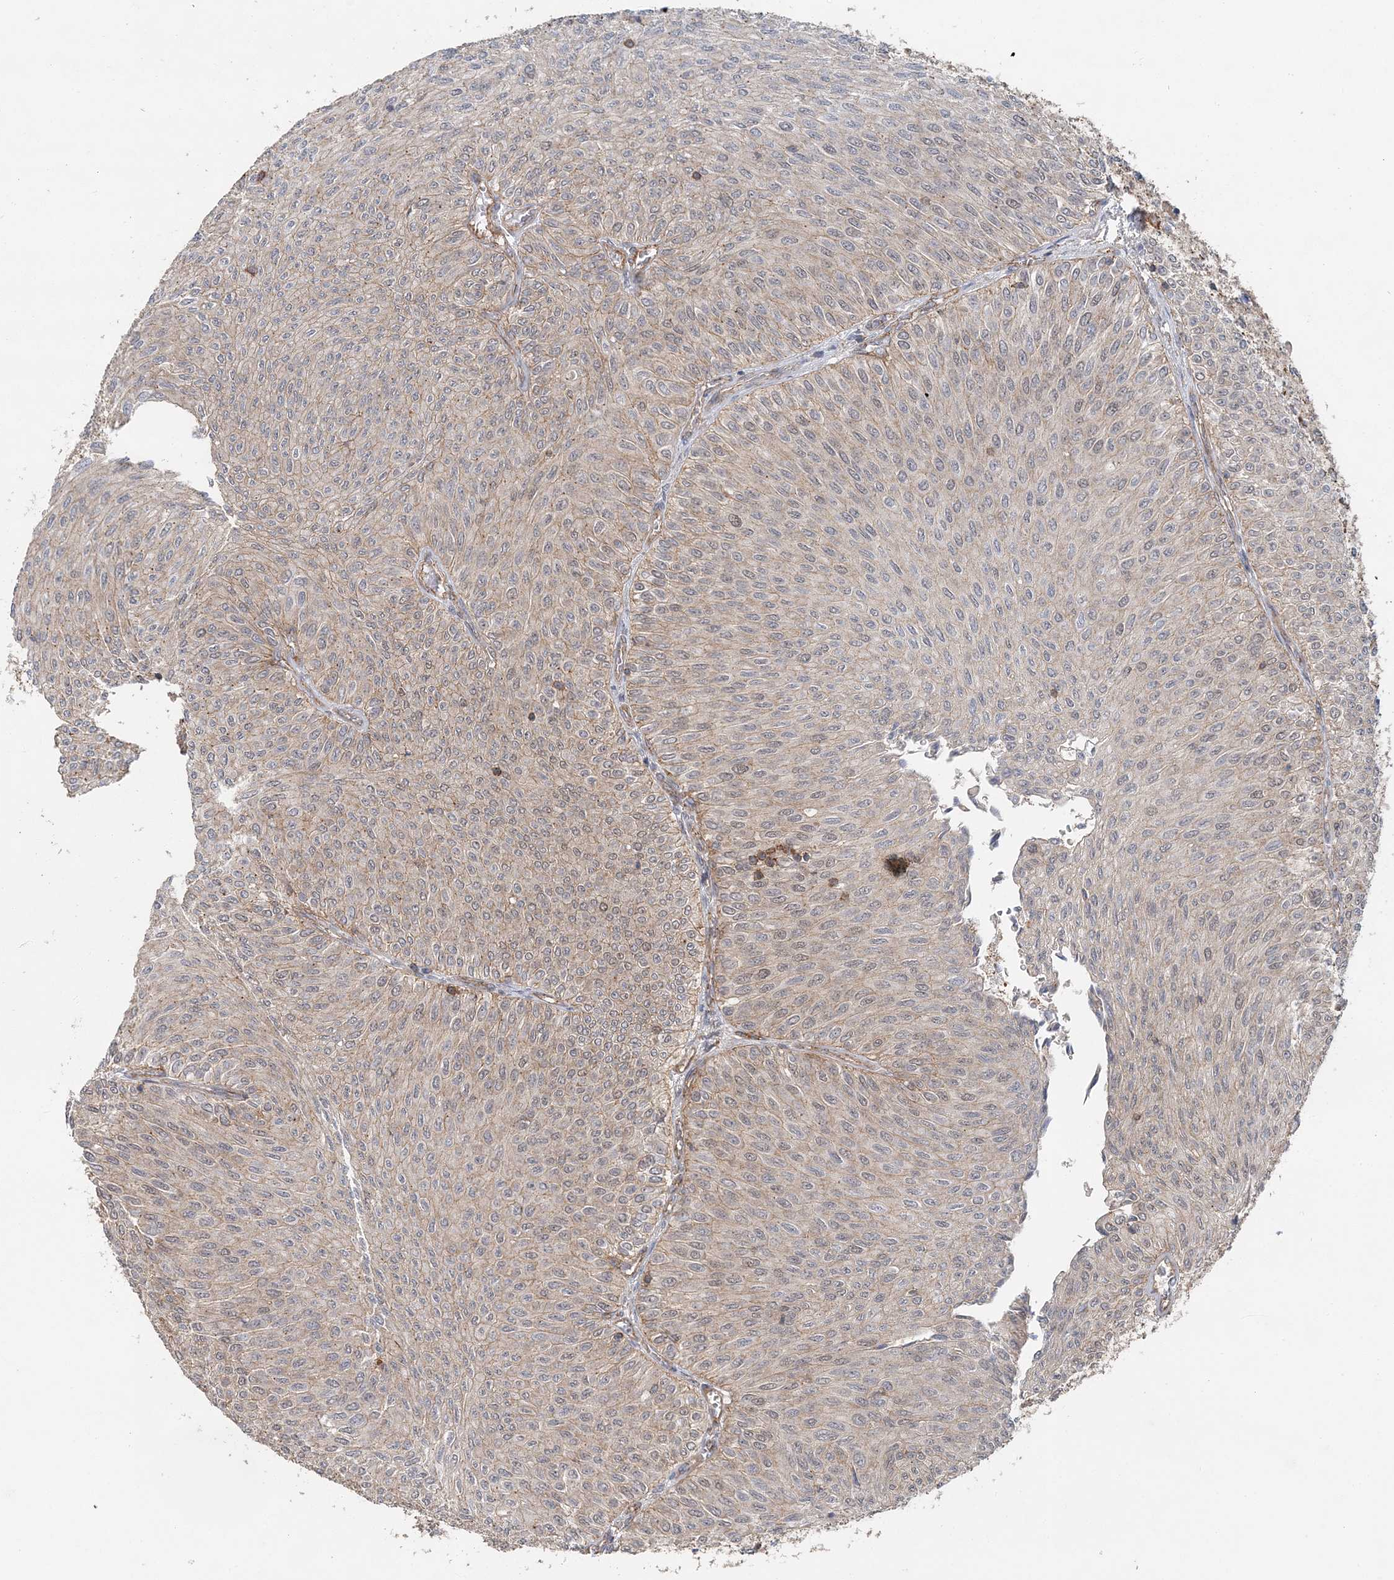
{"staining": {"intensity": "weak", "quantity": "25%-75%", "location": "cytoplasmic/membranous"}, "tissue": "urothelial cancer", "cell_type": "Tumor cells", "image_type": "cancer", "snomed": [{"axis": "morphology", "description": "Urothelial carcinoma, Low grade"}, {"axis": "topography", "description": "Urinary bladder"}], "caption": "Urothelial carcinoma (low-grade) was stained to show a protein in brown. There is low levels of weak cytoplasmic/membranous positivity in approximately 25%-75% of tumor cells.", "gene": "MAT2B", "patient": {"sex": "male", "age": 78}}